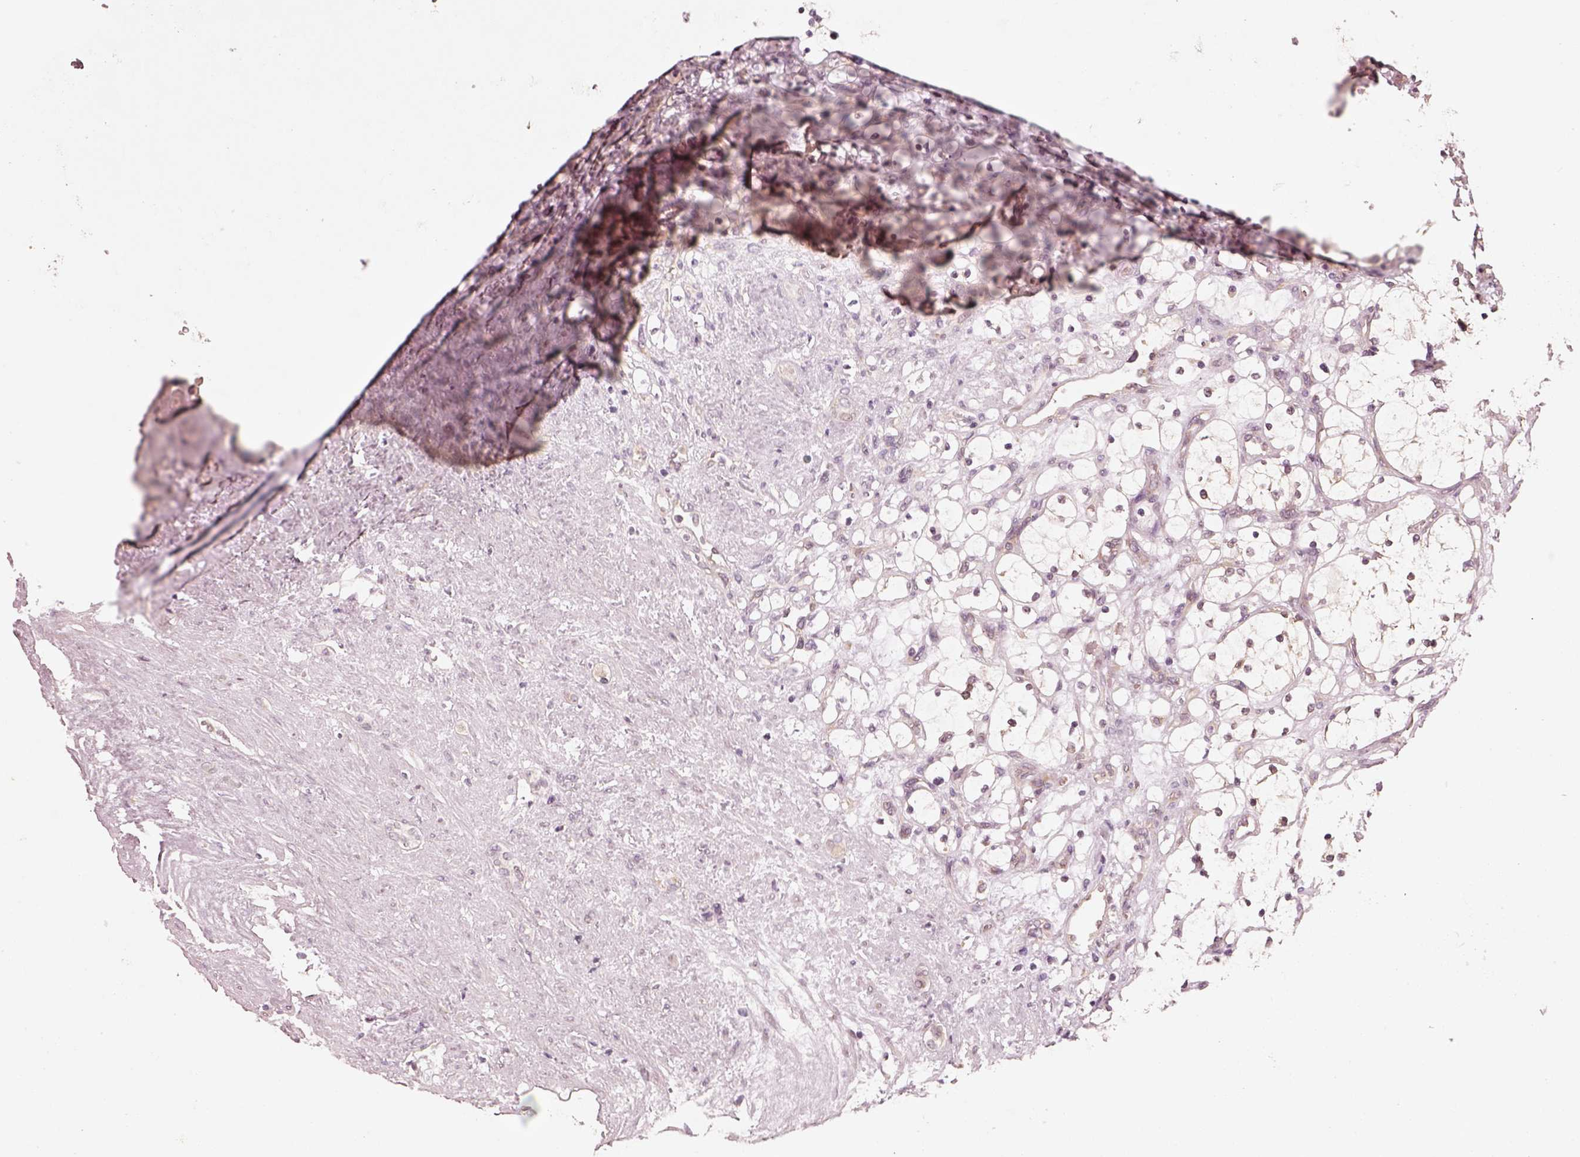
{"staining": {"intensity": "weak", "quantity": "<25%", "location": "cytoplasmic/membranous"}, "tissue": "renal cancer", "cell_type": "Tumor cells", "image_type": "cancer", "snomed": [{"axis": "morphology", "description": "Adenocarcinoma, NOS"}, {"axis": "topography", "description": "Kidney"}], "caption": "Tumor cells show no significant protein staining in adenocarcinoma (renal).", "gene": "RPS5", "patient": {"sex": "female", "age": 69}}